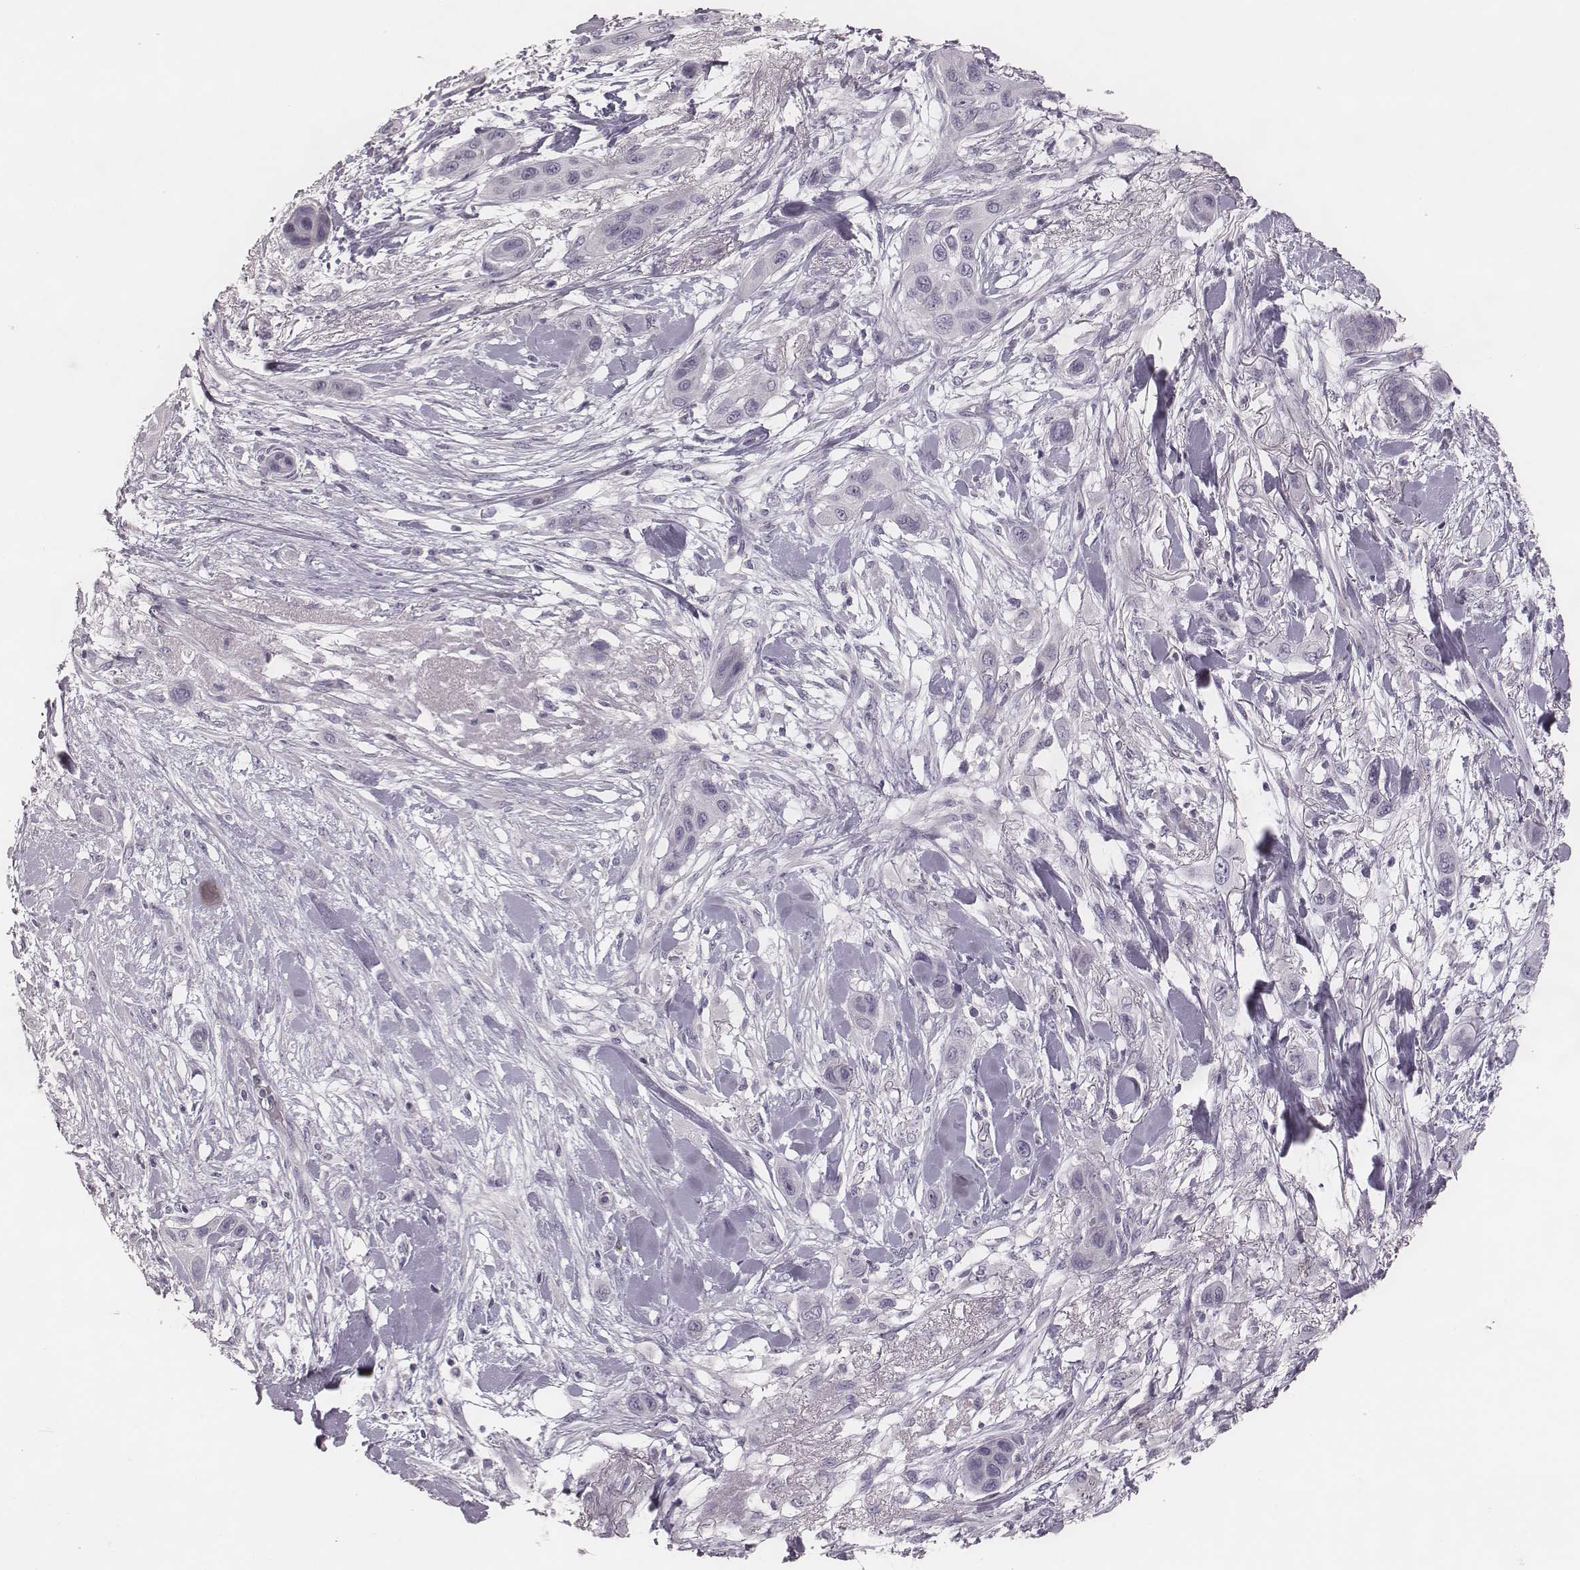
{"staining": {"intensity": "negative", "quantity": "none", "location": "none"}, "tissue": "skin cancer", "cell_type": "Tumor cells", "image_type": "cancer", "snomed": [{"axis": "morphology", "description": "Squamous cell carcinoma, NOS"}, {"axis": "topography", "description": "Skin"}], "caption": "Skin cancer was stained to show a protein in brown. There is no significant positivity in tumor cells.", "gene": "SPA17", "patient": {"sex": "male", "age": 79}}